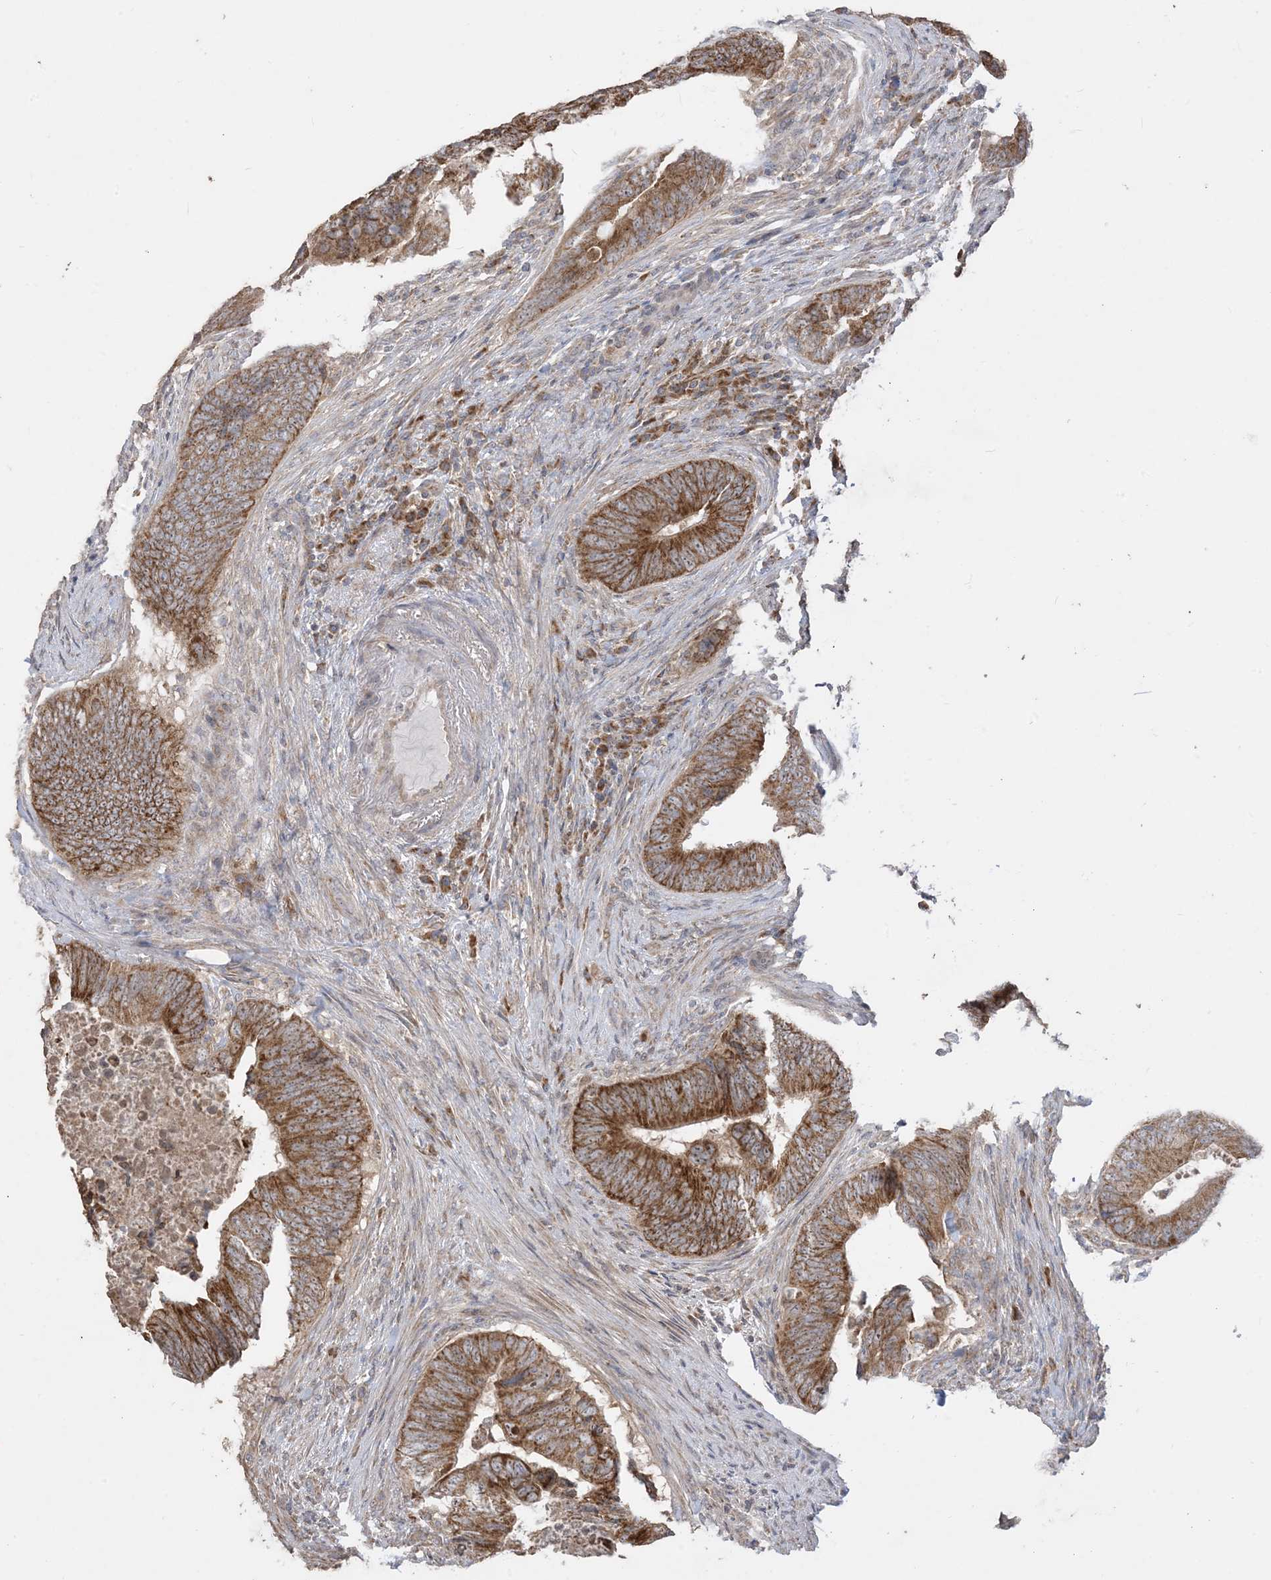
{"staining": {"intensity": "strong", "quantity": ">75%", "location": "cytoplasmic/membranous"}, "tissue": "colorectal cancer", "cell_type": "Tumor cells", "image_type": "cancer", "snomed": [{"axis": "morphology", "description": "Normal tissue, NOS"}, {"axis": "morphology", "description": "Adenocarcinoma, NOS"}, {"axis": "topography", "description": "Colon"}], "caption": "Colorectal cancer stained for a protein demonstrates strong cytoplasmic/membranous positivity in tumor cells. (Stains: DAB in brown, nuclei in blue, Microscopy: brightfield microscopy at high magnification).", "gene": "SIRT3", "patient": {"sex": "male", "age": 56}}